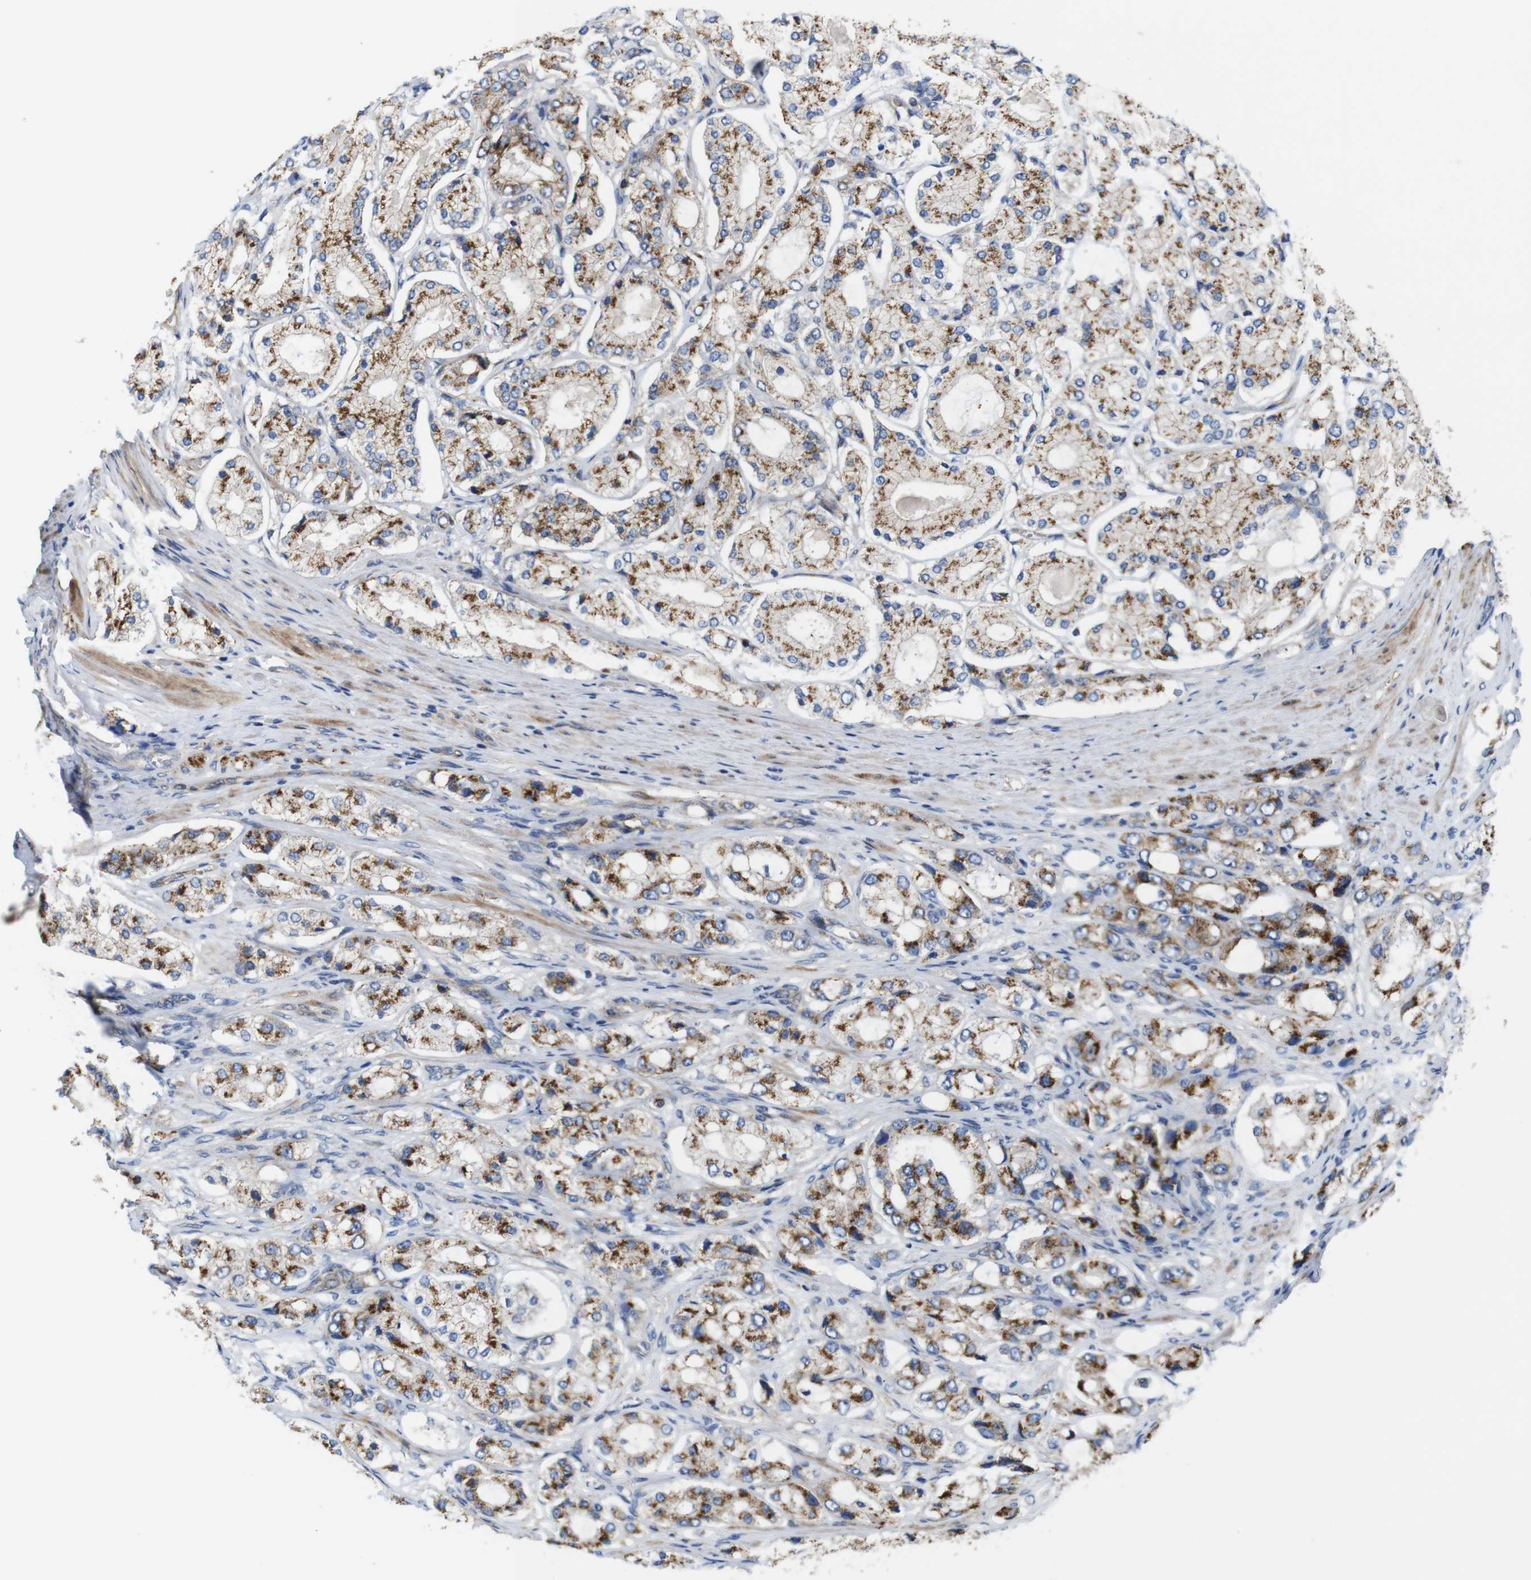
{"staining": {"intensity": "strong", "quantity": "25%-75%", "location": "cytoplasmic/membranous"}, "tissue": "prostate cancer", "cell_type": "Tumor cells", "image_type": "cancer", "snomed": [{"axis": "morphology", "description": "Adenocarcinoma, High grade"}, {"axis": "topography", "description": "Prostate"}], "caption": "Prostate cancer (adenocarcinoma (high-grade)) tissue exhibits strong cytoplasmic/membranous expression in approximately 25%-75% of tumor cells", "gene": "EFCAB14", "patient": {"sex": "male", "age": 65}}